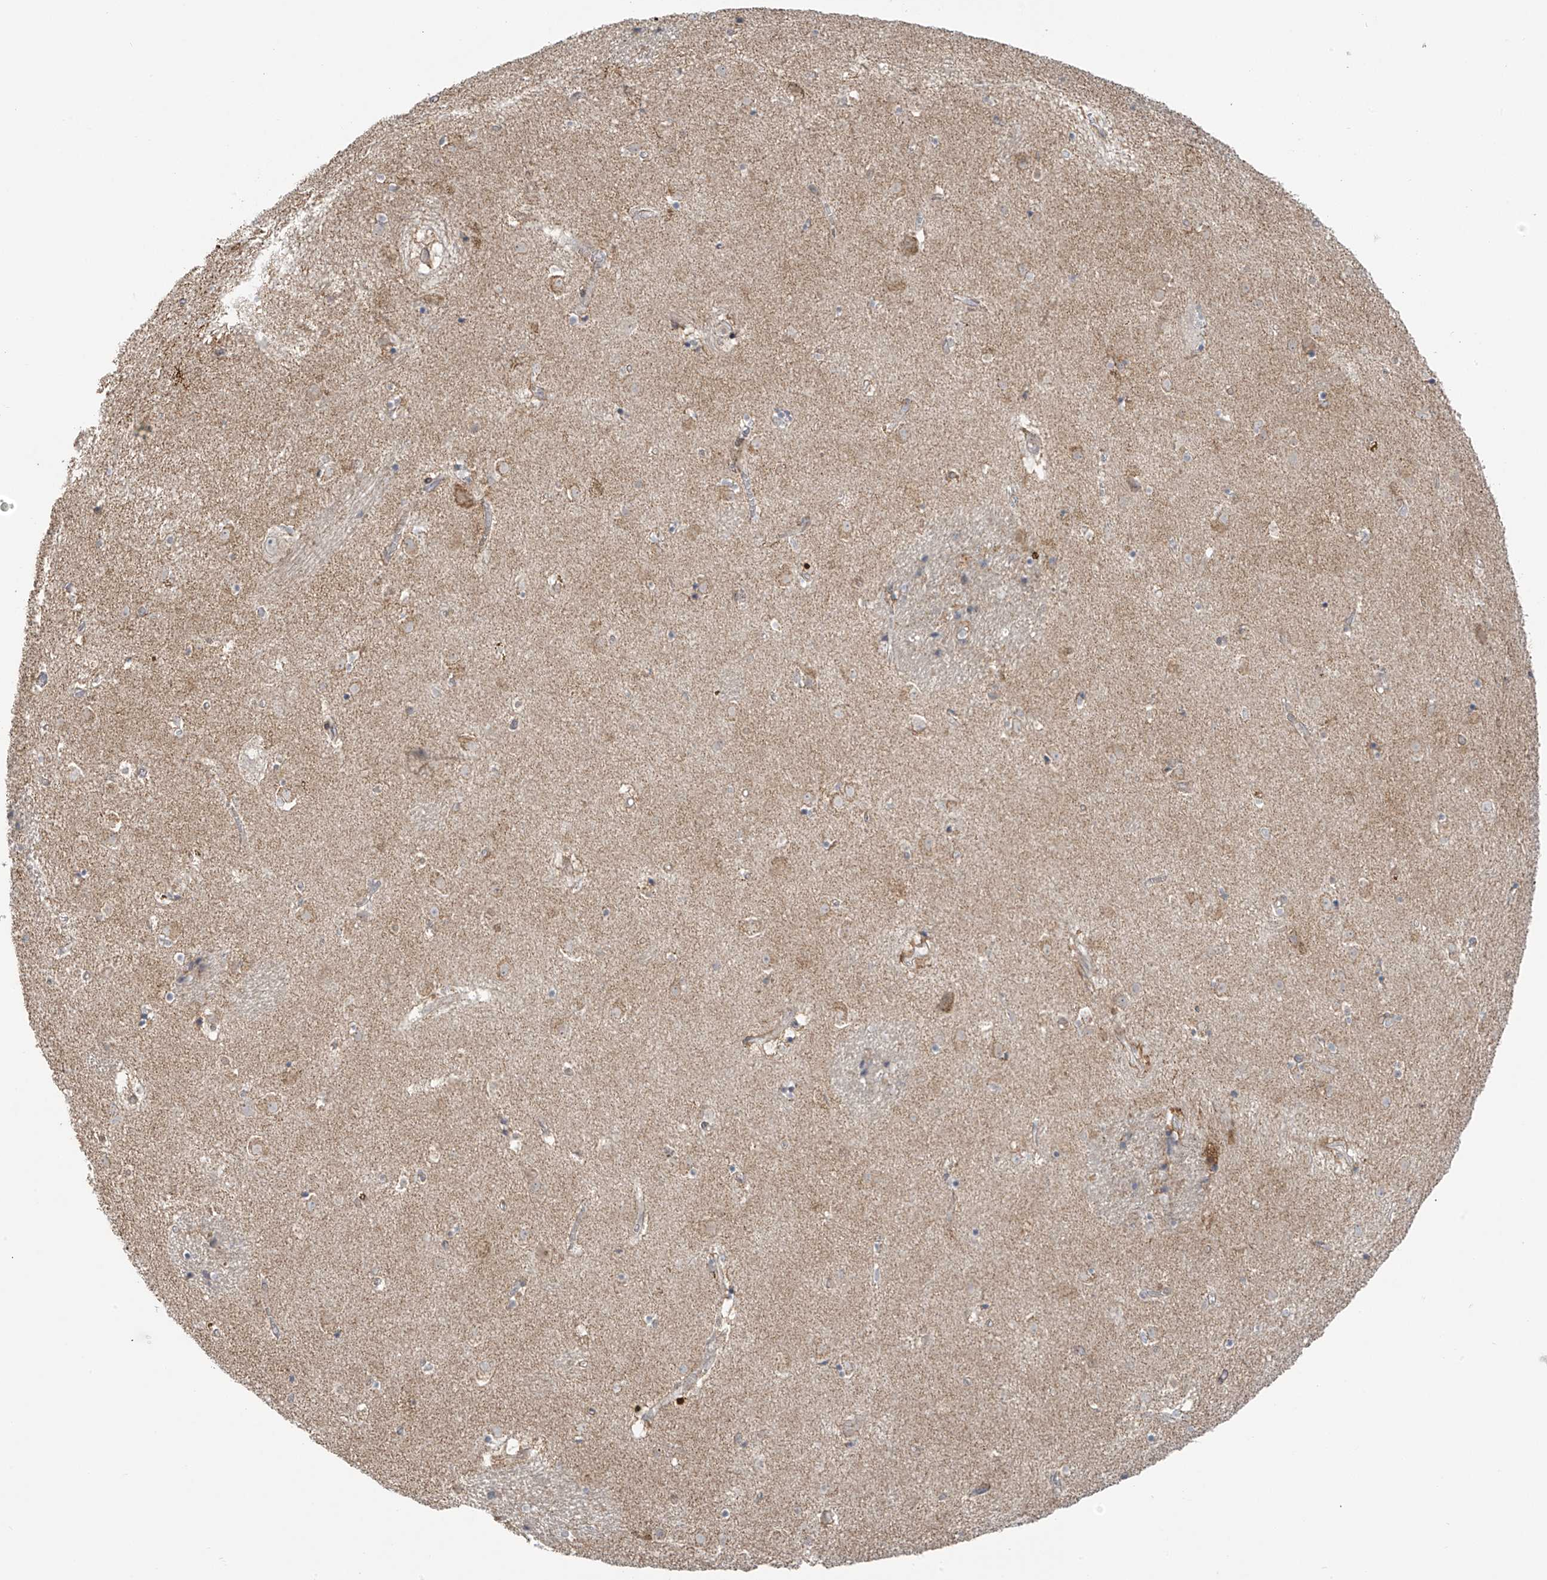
{"staining": {"intensity": "negative", "quantity": "none", "location": "none"}, "tissue": "caudate", "cell_type": "Glial cells", "image_type": "normal", "snomed": [{"axis": "morphology", "description": "Normal tissue, NOS"}, {"axis": "topography", "description": "Lateral ventricle wall"}], "caption": "Micrograph shows no protein staining in glial cells of normal caudate. (Immunohistochemistry, brightfield microscopy, high magnification).", "gene": "HDDC2", "patient": {"sex": "male", "age": 70}}